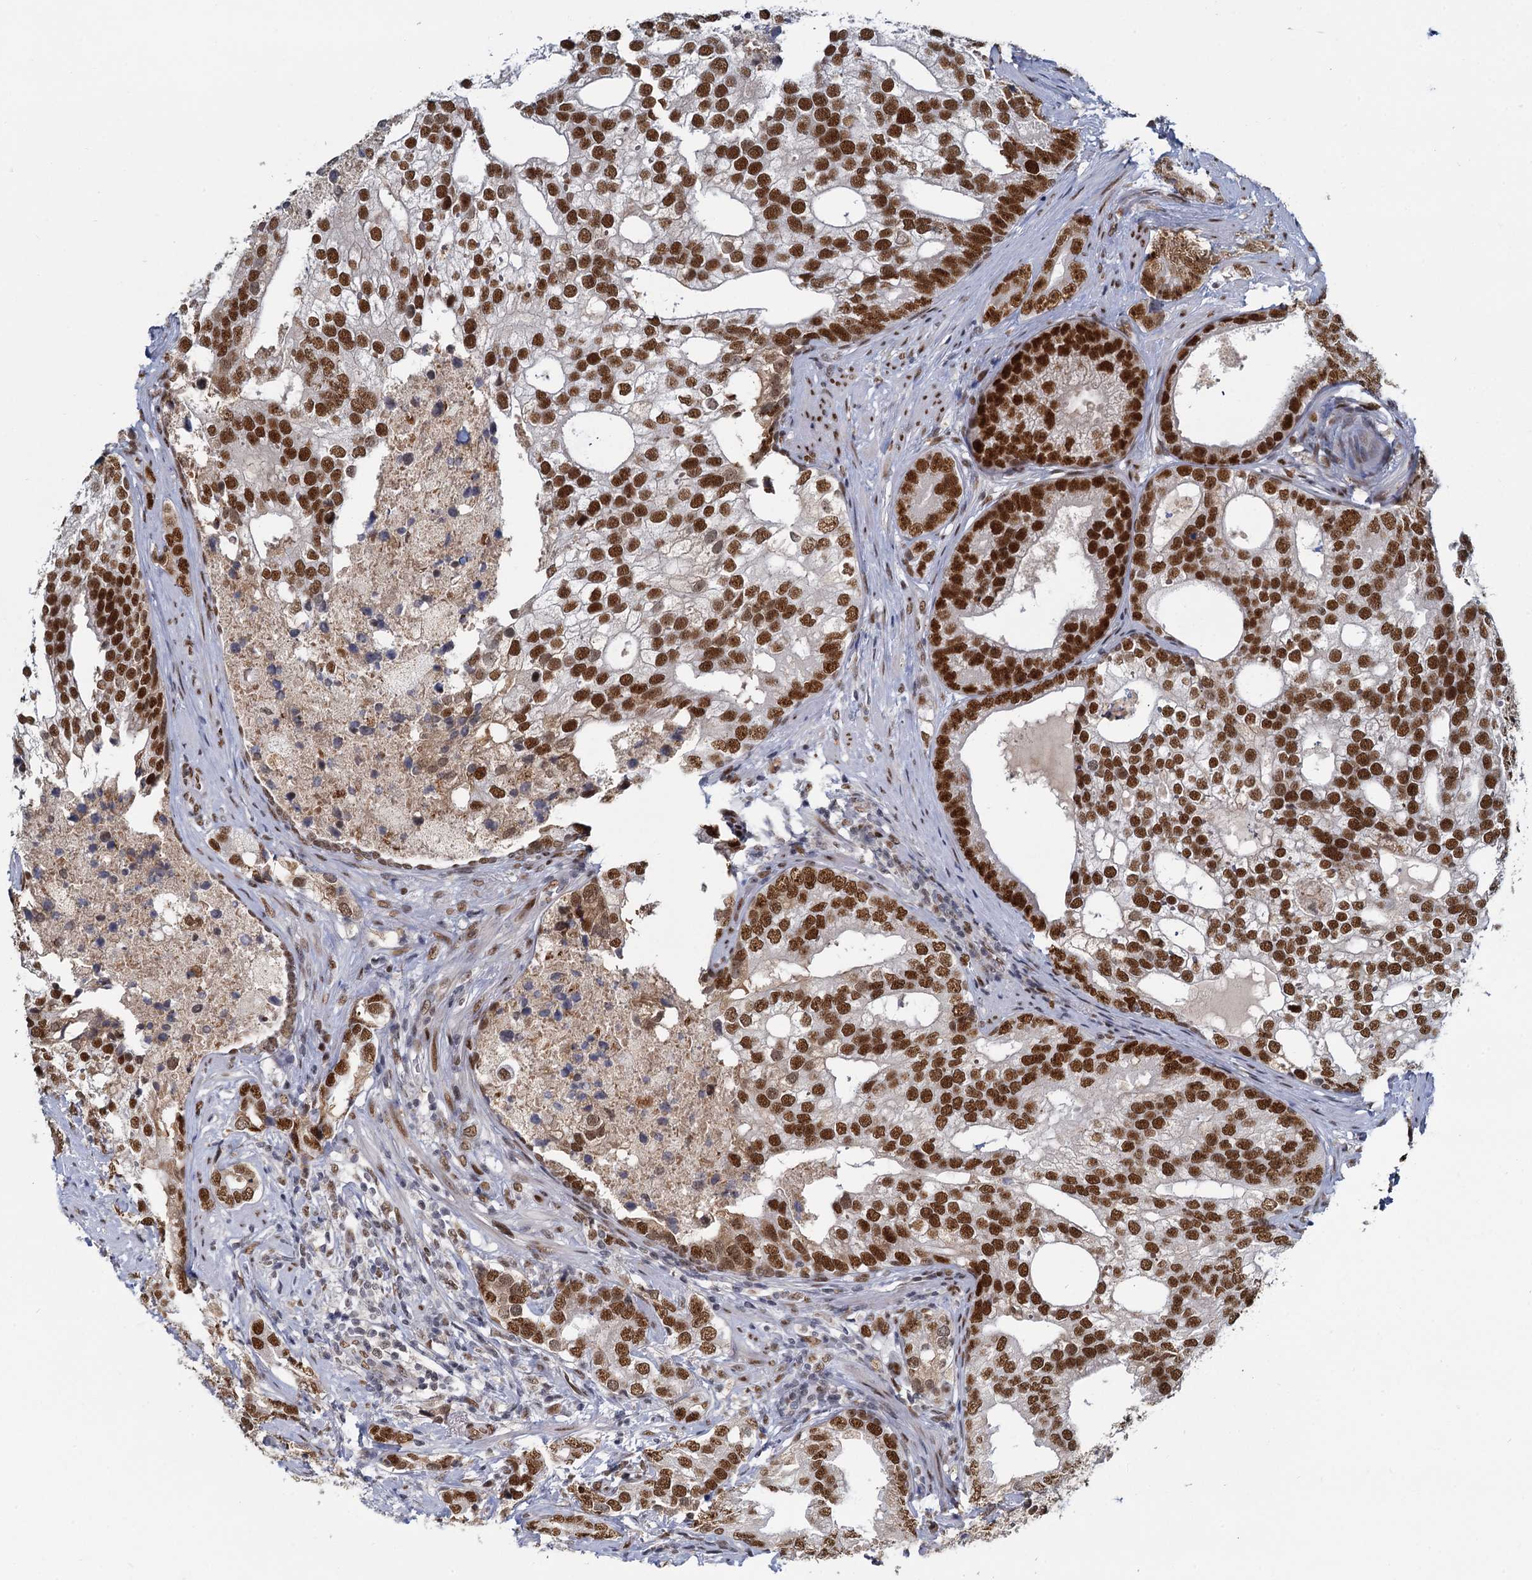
{"staining": {"intensity": "strong", "quantity": ">75%", "location": "nuclear"}, "tissue": "prostate cancer", "cell_type": "Tumor cells", "image_type": "cancer", "snomed": [{"axis": "morphology", "description": "Adenocarcinoma, High grade"}, {"axis": "topography", "description": "Prostate"}], "caption": "DAB (3,3'-diaminobenzidine) immunohistochemical staining of high-grade adenocarcinoma (prostate) displays strong nuclear protein positivity in approximately >75% of tumor cells. (DAB (3,3'-diaminobenzidine) IHC, brown staining for protein, blue staining for nuclei).", "gene": "RPRD1A", "patient": {"sex": "male", "age": 75}}